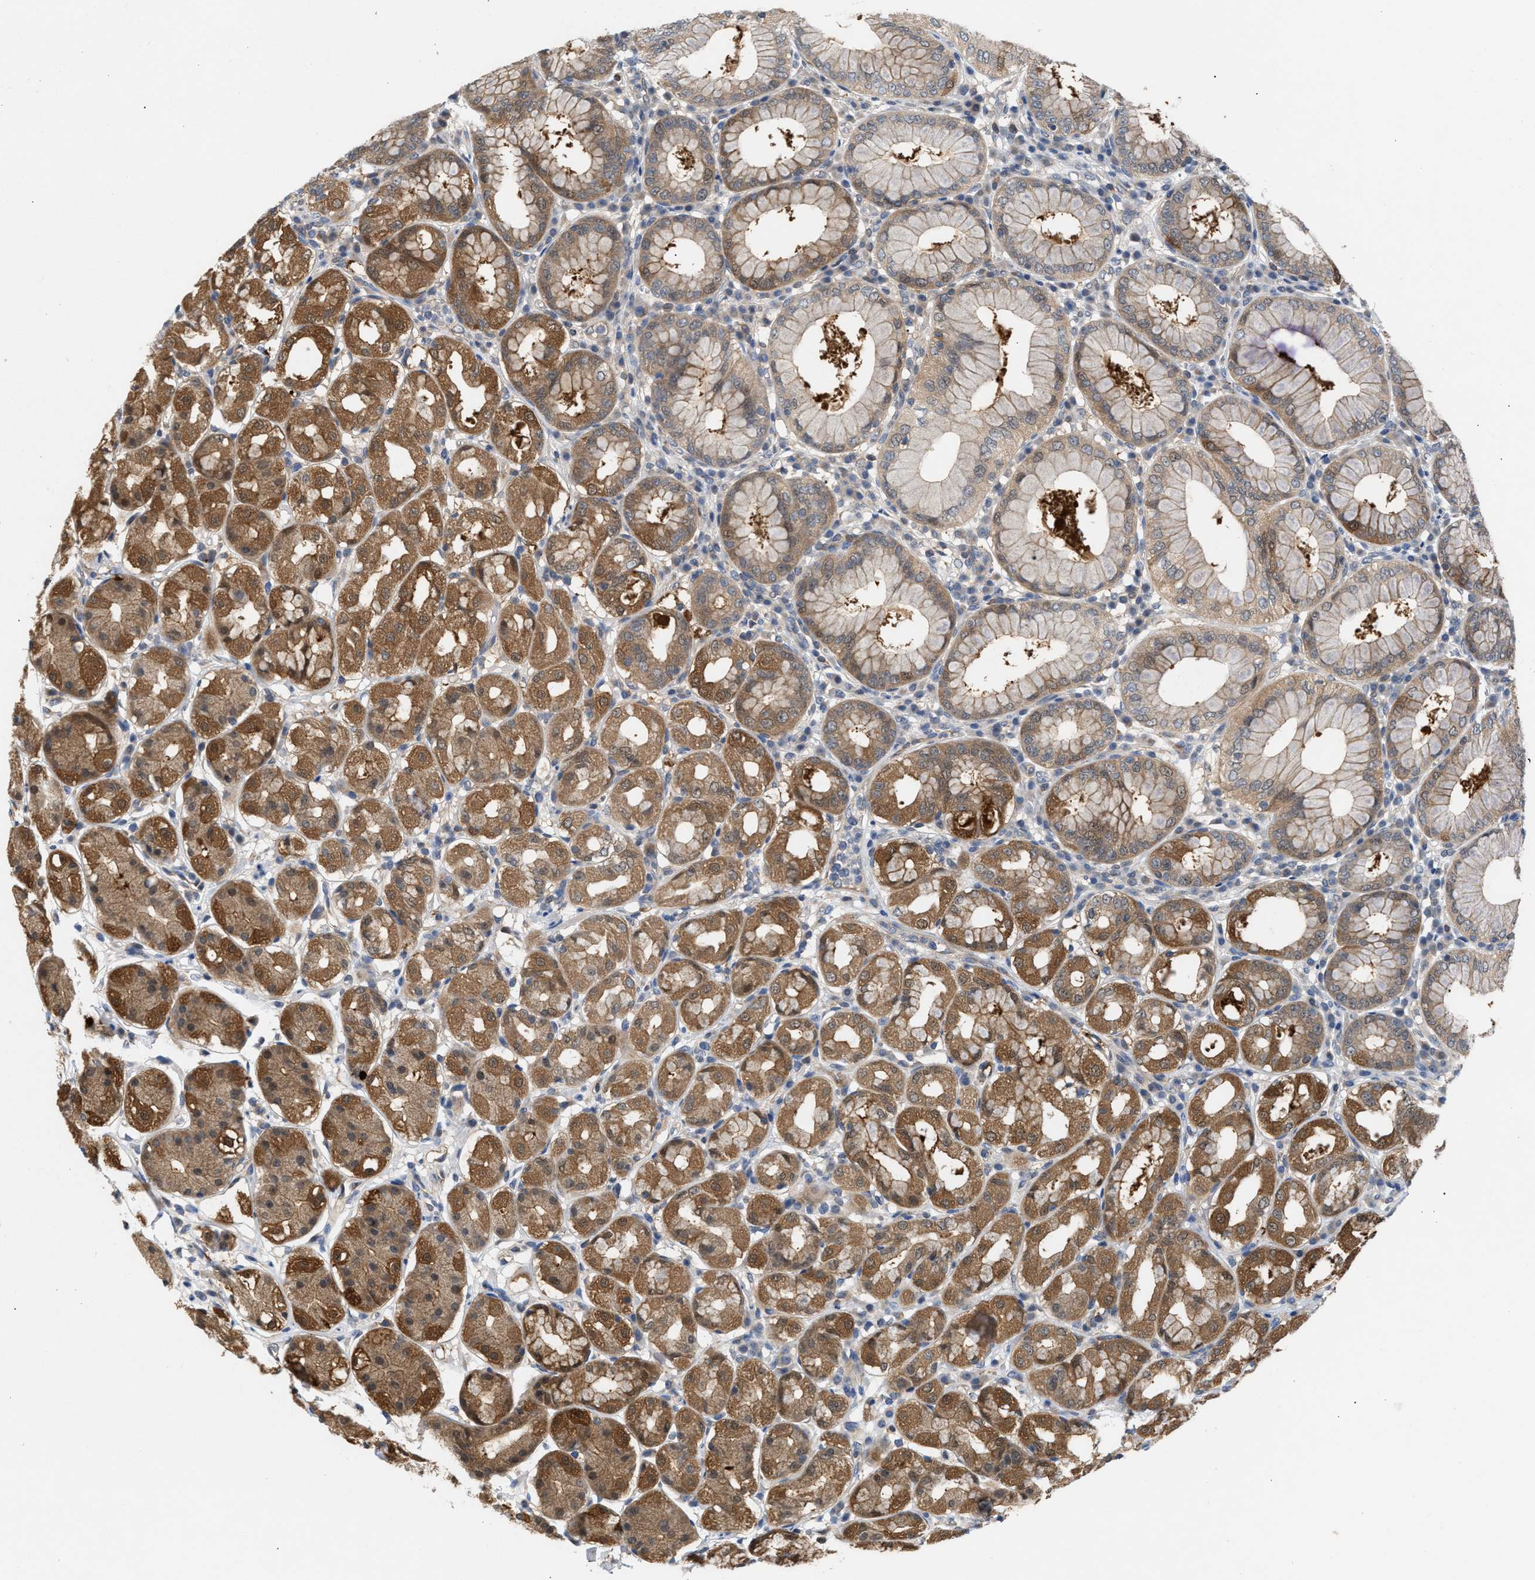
{"staining": {"intensity": "moderate", "quantity": ">75%", "location": "cytoplasmic/membranous"}, "tissue": "stomach", "cell_type": "Glandular cells", "image_type": "normal", "snomed": [{"axis": "morphology", "description": "Normal tissue, NOS"}, {"axis": "topography", "description": "Stomach"}, {"axis": "topography", "description": "Stomach, lower"}], "caption": "Immunohistochemical staining of normal stomach demonstrates >75% levels of moderate cytoplasmic/membranous protein positivity in approximately >75% of glandular cells.", "gene": "GLOD4", "patient": {"sex": "female", "age": 56}}